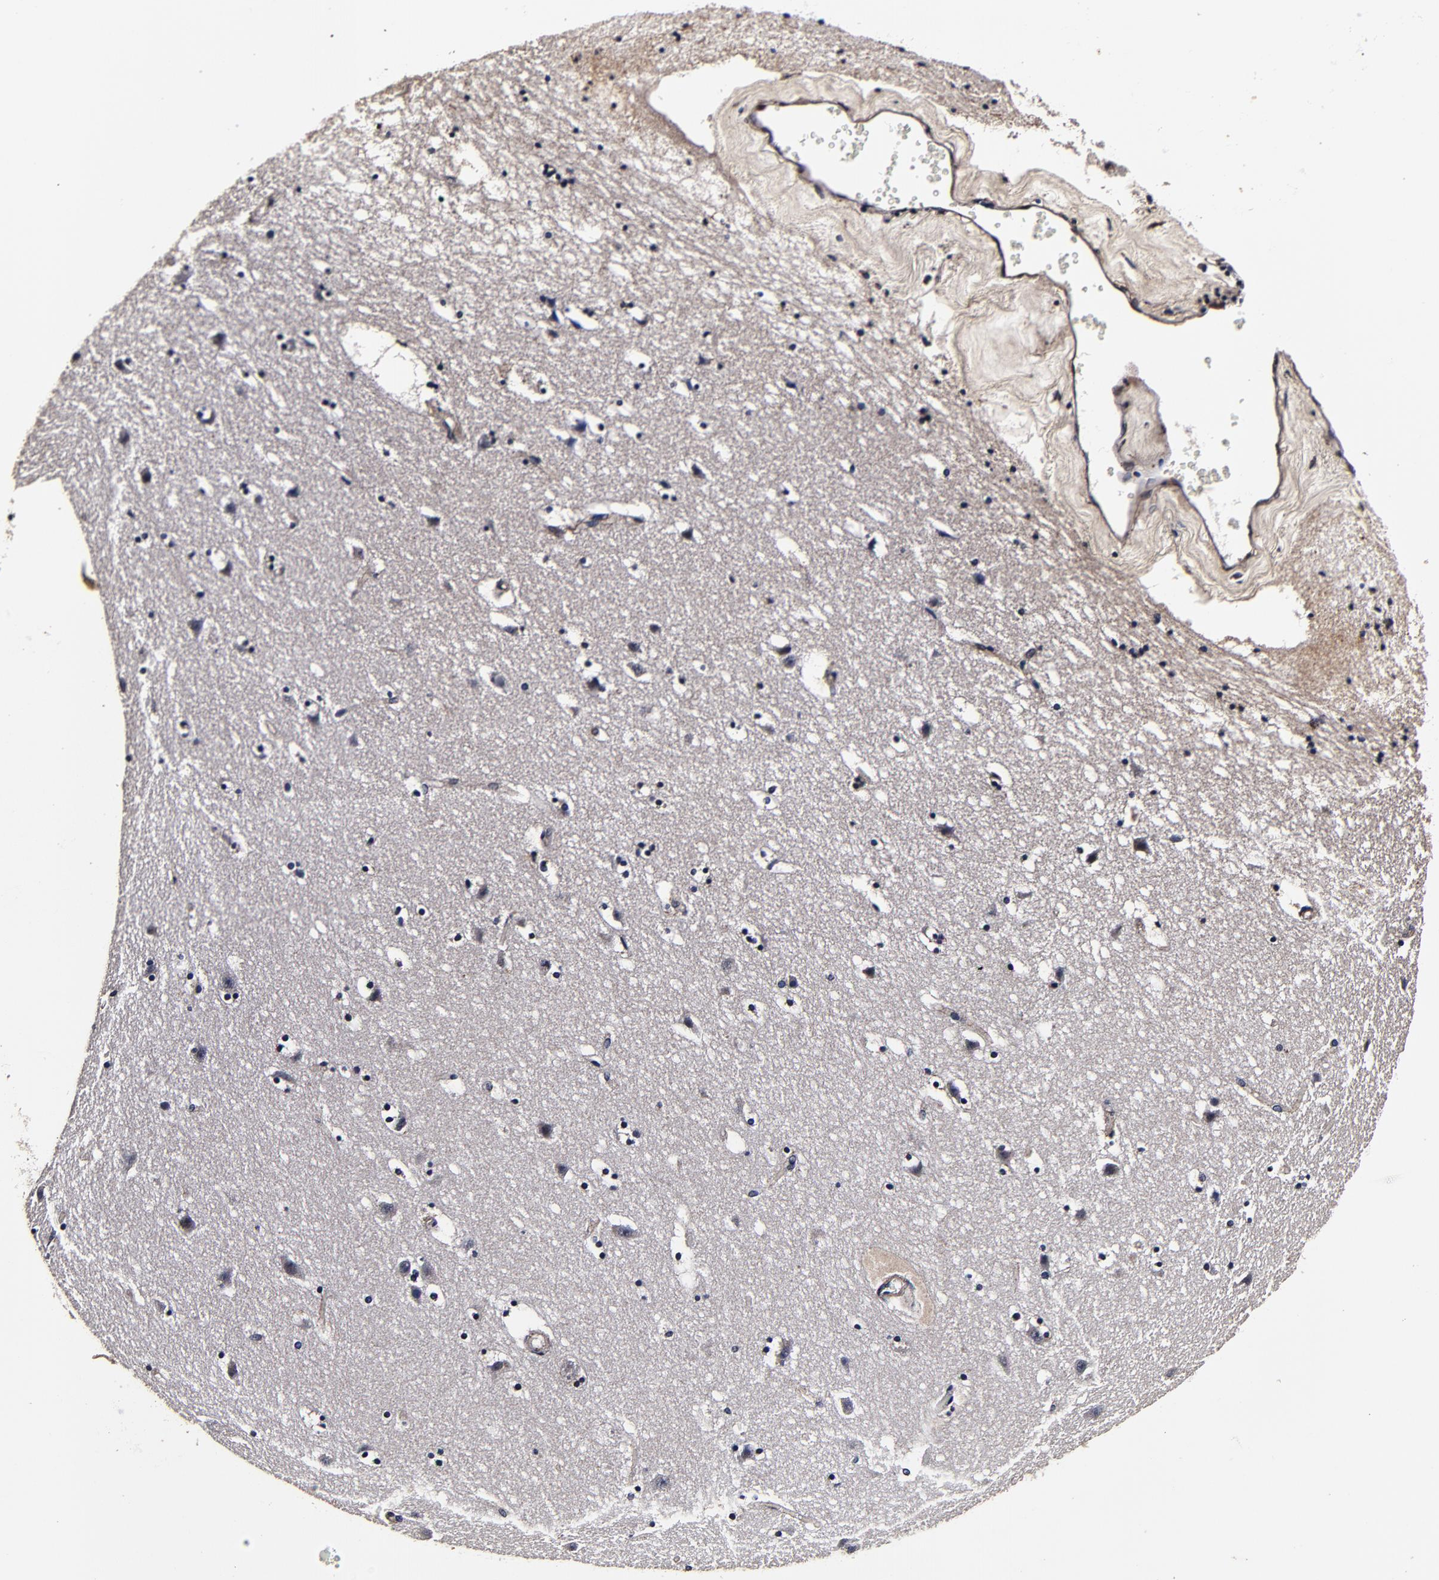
{"staining": {"intensity": "negative", "quantity": "none", "location": "none"}, "tissue": "caudate", "cell_type": "Glial cells", "image_type": "normal", "snomed": [{"axis": "morphology", "description": "Normal tissue, NOS"}, {"axis": "topography", "description": "Lateral ventricle wall"}], "caption": "Caudate stained for a protein using immunohistochemistry demonstrates no staining glial cells.", "gene": "MMP15", "patient": {"sex": "male", "age": 45}}